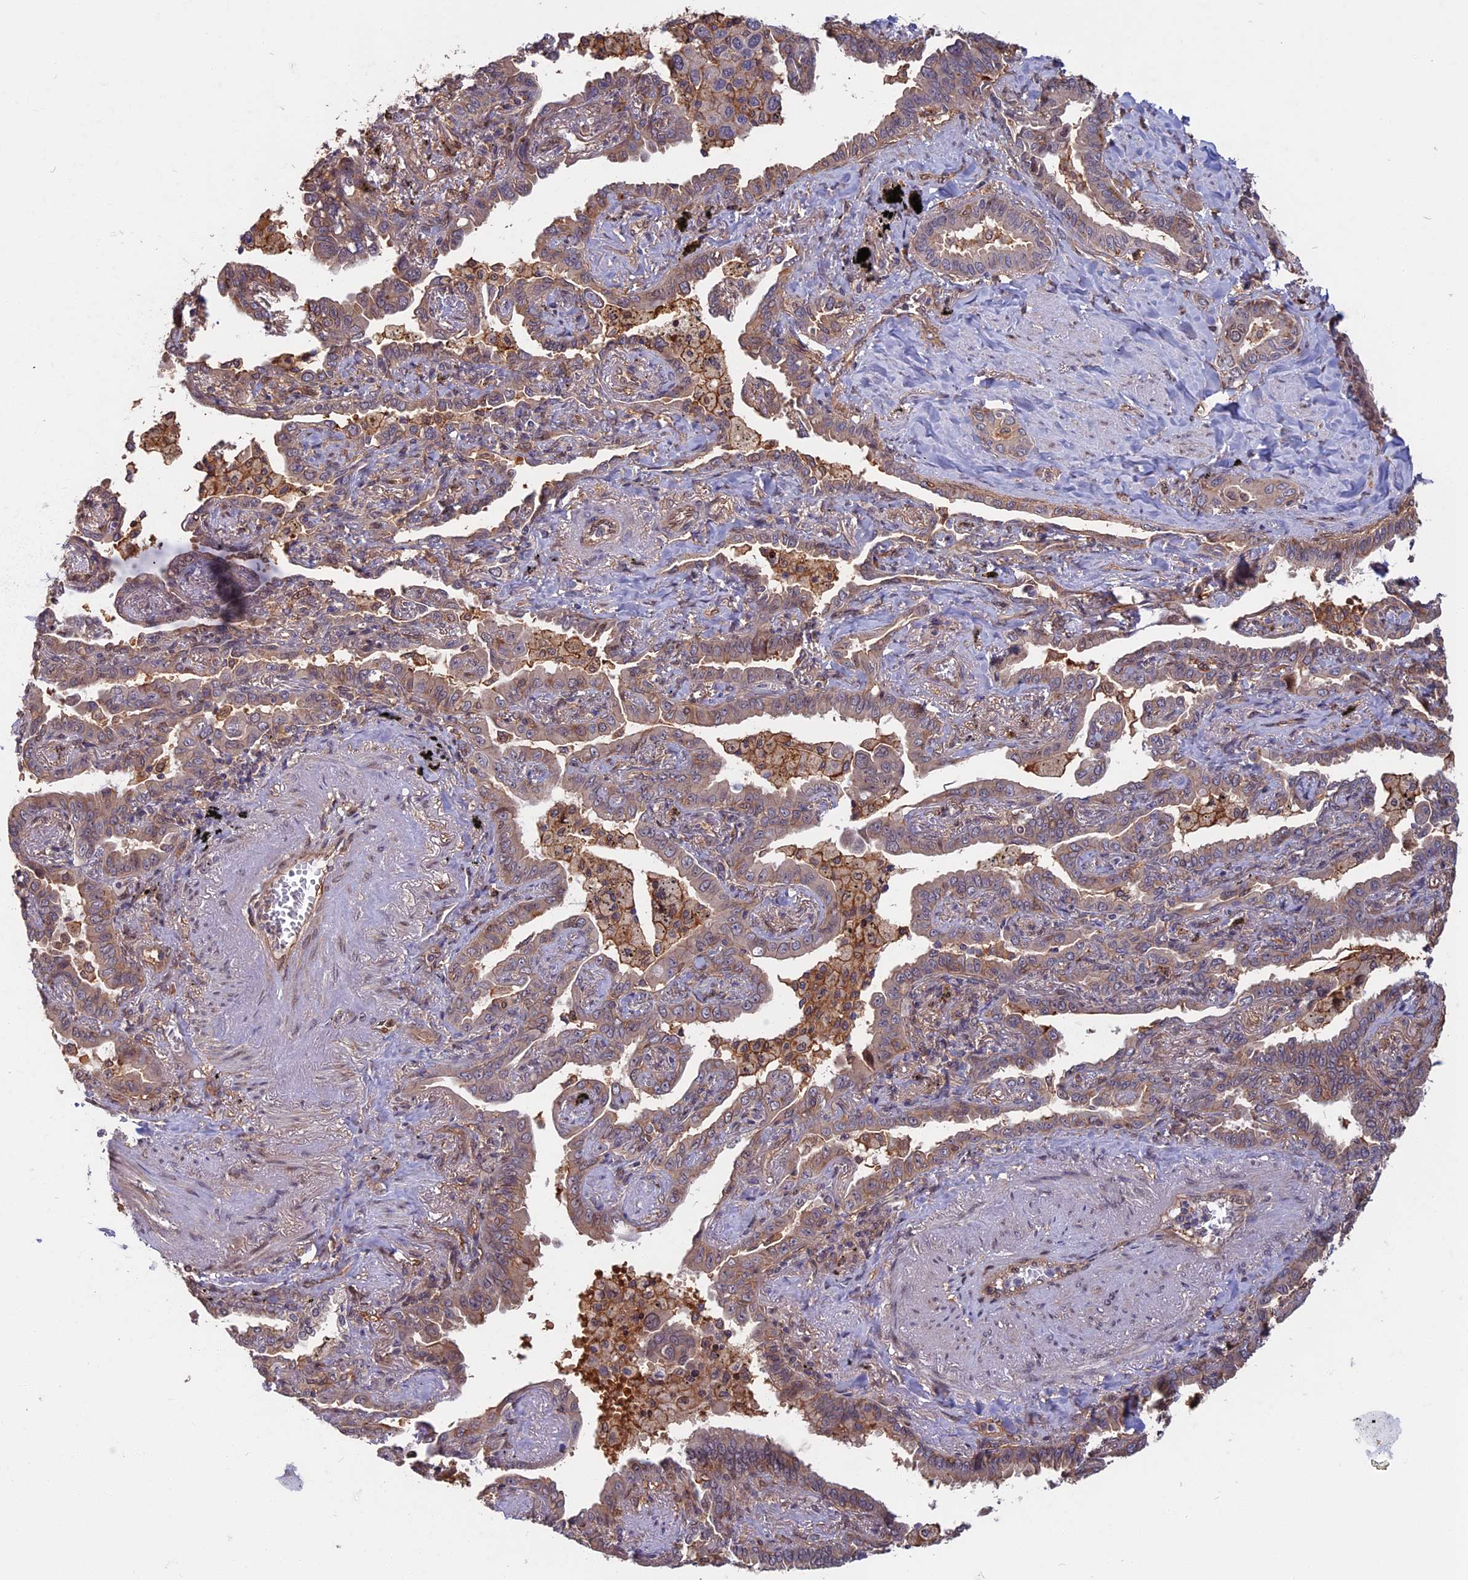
{"staining": {"intensity": "weak", "quantity": "25%-75%", "location": "cytoplasmic/membranous"}, "tissue": "lung cancer", "cell_type": "Tumor cells", "image_type": "cancer", "snomed": [{"axis": "morphology", "description": "Adenocarcinoma, NOS"}, {"axis": "topography", "description": "Lung"}], "caption": "DAB (3,3'-diaminobenzidine) immunohistochemical staining of human lung cancer (adenocarcinoma) displays weak cytoplasmic/membranous protein positivity in approximately 25%-75% of tumor cells.", "gene": "SPG11", "patient": {"sex": "male", "age": 67}}